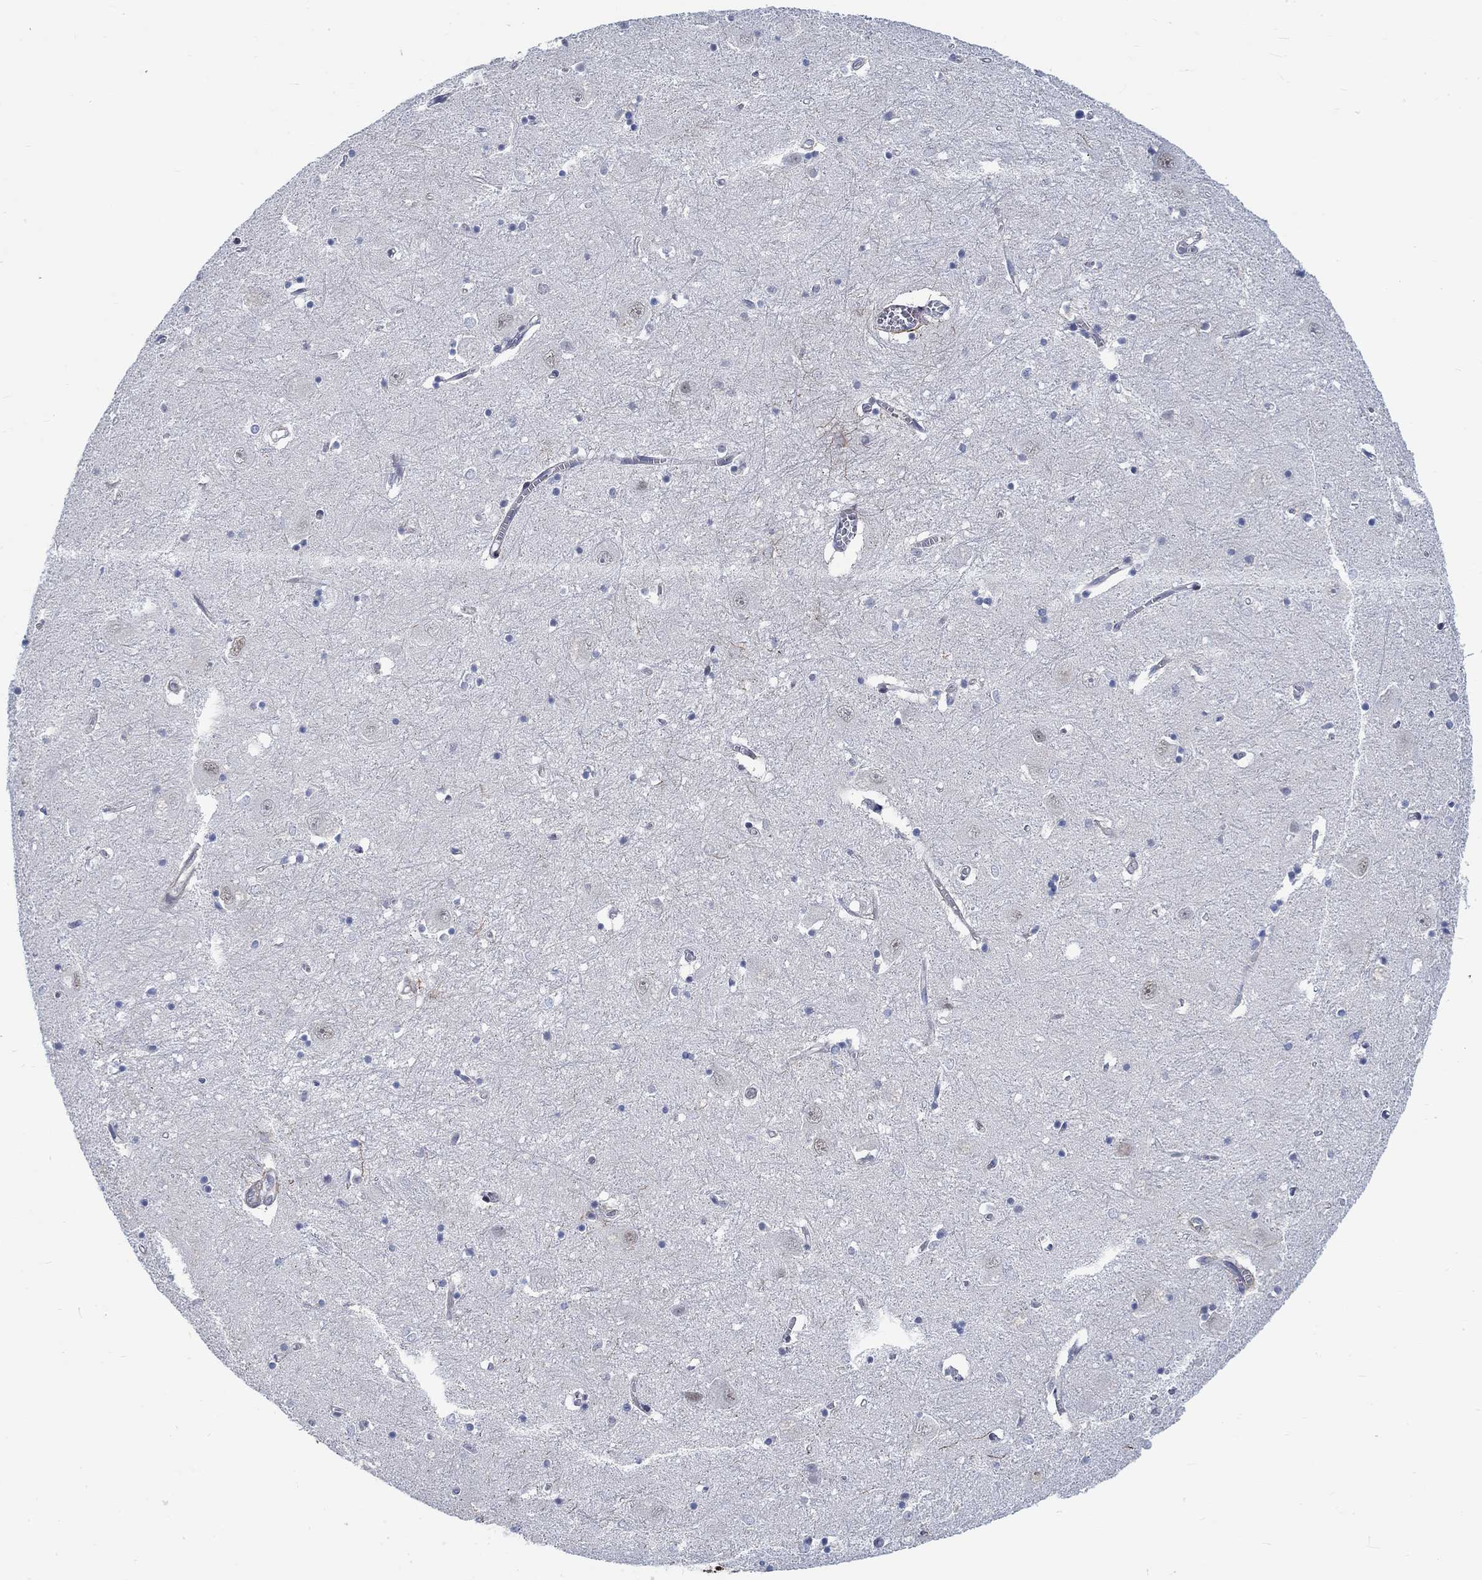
{"staining": {"intensity": "moderate", "quantity": "<25%", "location": "nuclear"}, "tissue": "caudate", "cell_type": "Glial cells", "image_type": "normal", "snomed": [{"axis": "morphology", "description": "Normal tissue, NOS"}, {"axis": "topography", "description": "Lateral ventricle wall"}], "caption": "A high-resolution micrograph shows IHC staining of normal caudate, which reveals moderate nuclear positivity in approximately <25% of glial cells. (Brightfield microscopy of DAB IHC at high magnification).", "gene": "KCNH8", "patient": {"sex": "male", "age": 54}}